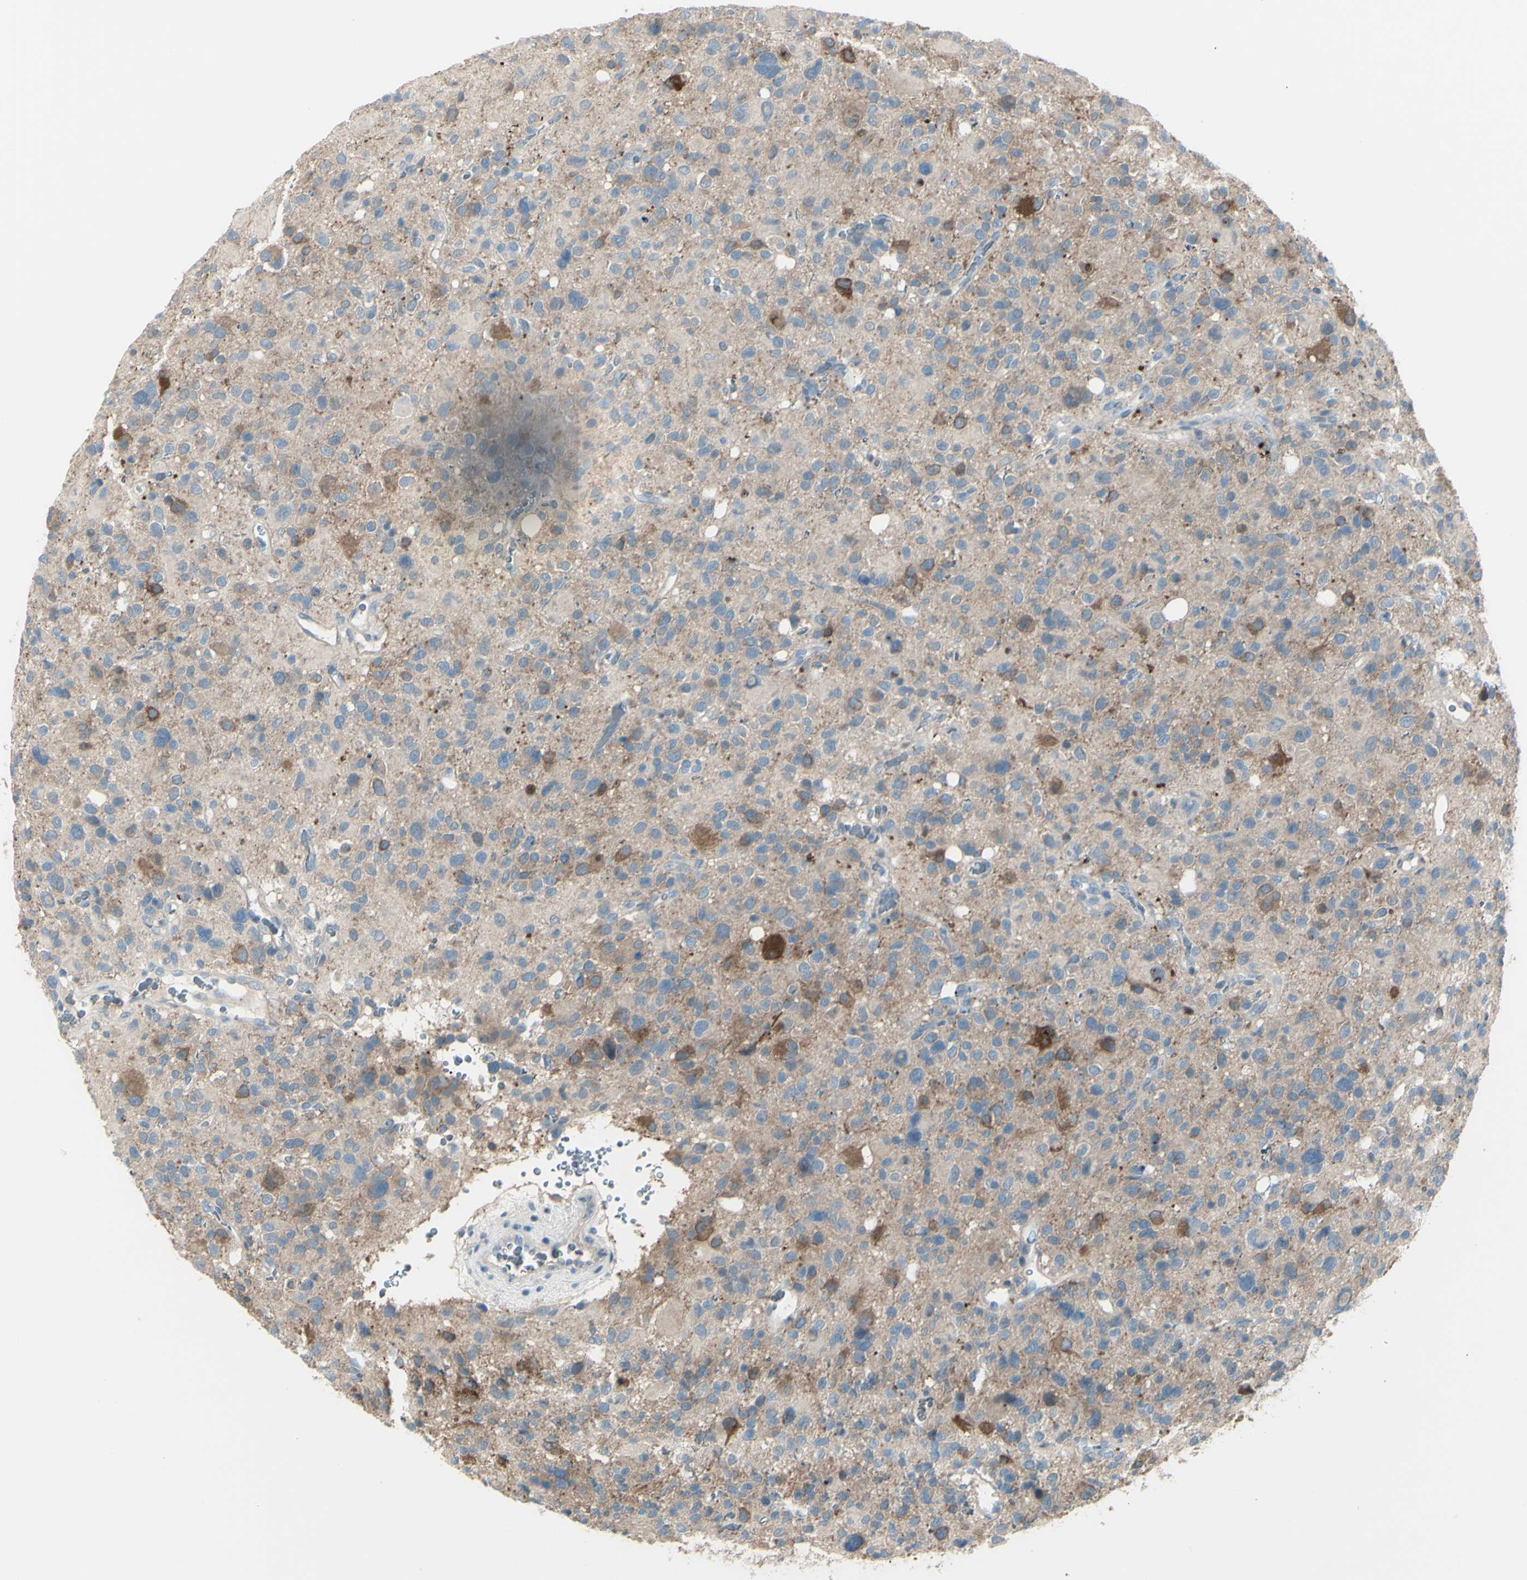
{"staining": {"intensity": "negative", "quantity": "none", "location": "none"}, "tissue": "glioma", "cell_type": "Tumor cells", "image_type": "cancer", "snomed": [{"axis": "morphology", "description": "Glioma, malignant, High grade"}, {"axis": "topography", "description": "Brain"}], "caption": "This is an immunohistochemistry (IHC) micrograph of glioma. There is no staining in tumor cells.", "gene": "GPR34", "patient": {"sex": "male", "age": 48}}